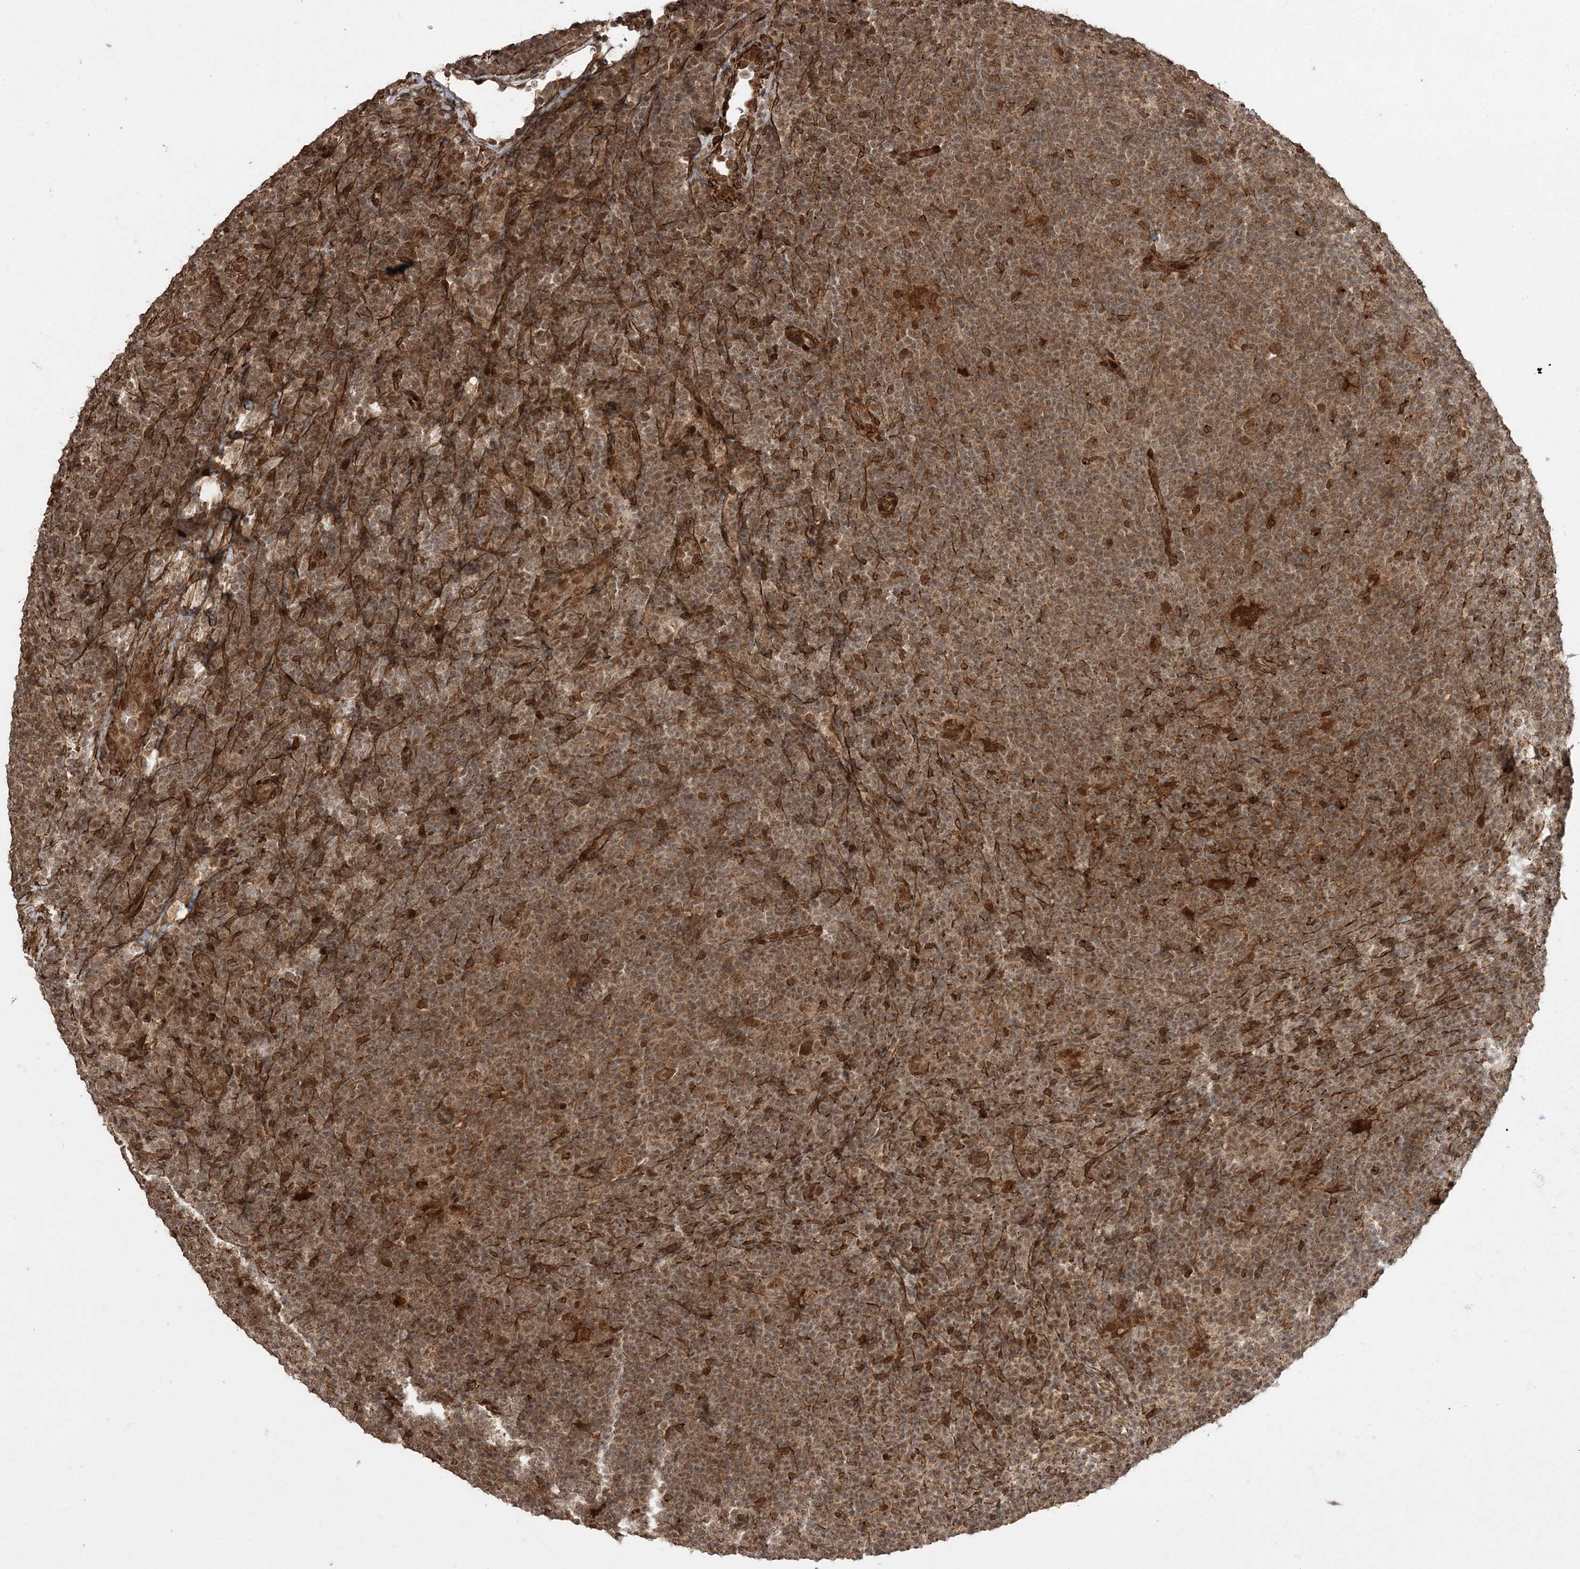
{"staining": {"intensity": "moderate", "quantity": ">75%", "location": "cytoplasmic/membranous,nuclear"}, "tissue": "lymphoma", "cell_type": "Tumor cells", "image_type": "cancer", "snomed": [{"axis": "morphology", "description": "Hodgkin's disease, NOS"}, {"axis": "topography", "description": "Lymph node"}], "caption": "High-power microscopy captured an immunohistochemistry histopathology image of lymphoma, revealing moderate cytoplasmic/membranous and nuclear expression in approximately >75% of tumor cells. (brown staining indicates protein expression, while blue staining denotes nuclei).", "gene": "ETAA1", "patient": {"sex": "female", "age": 57}}